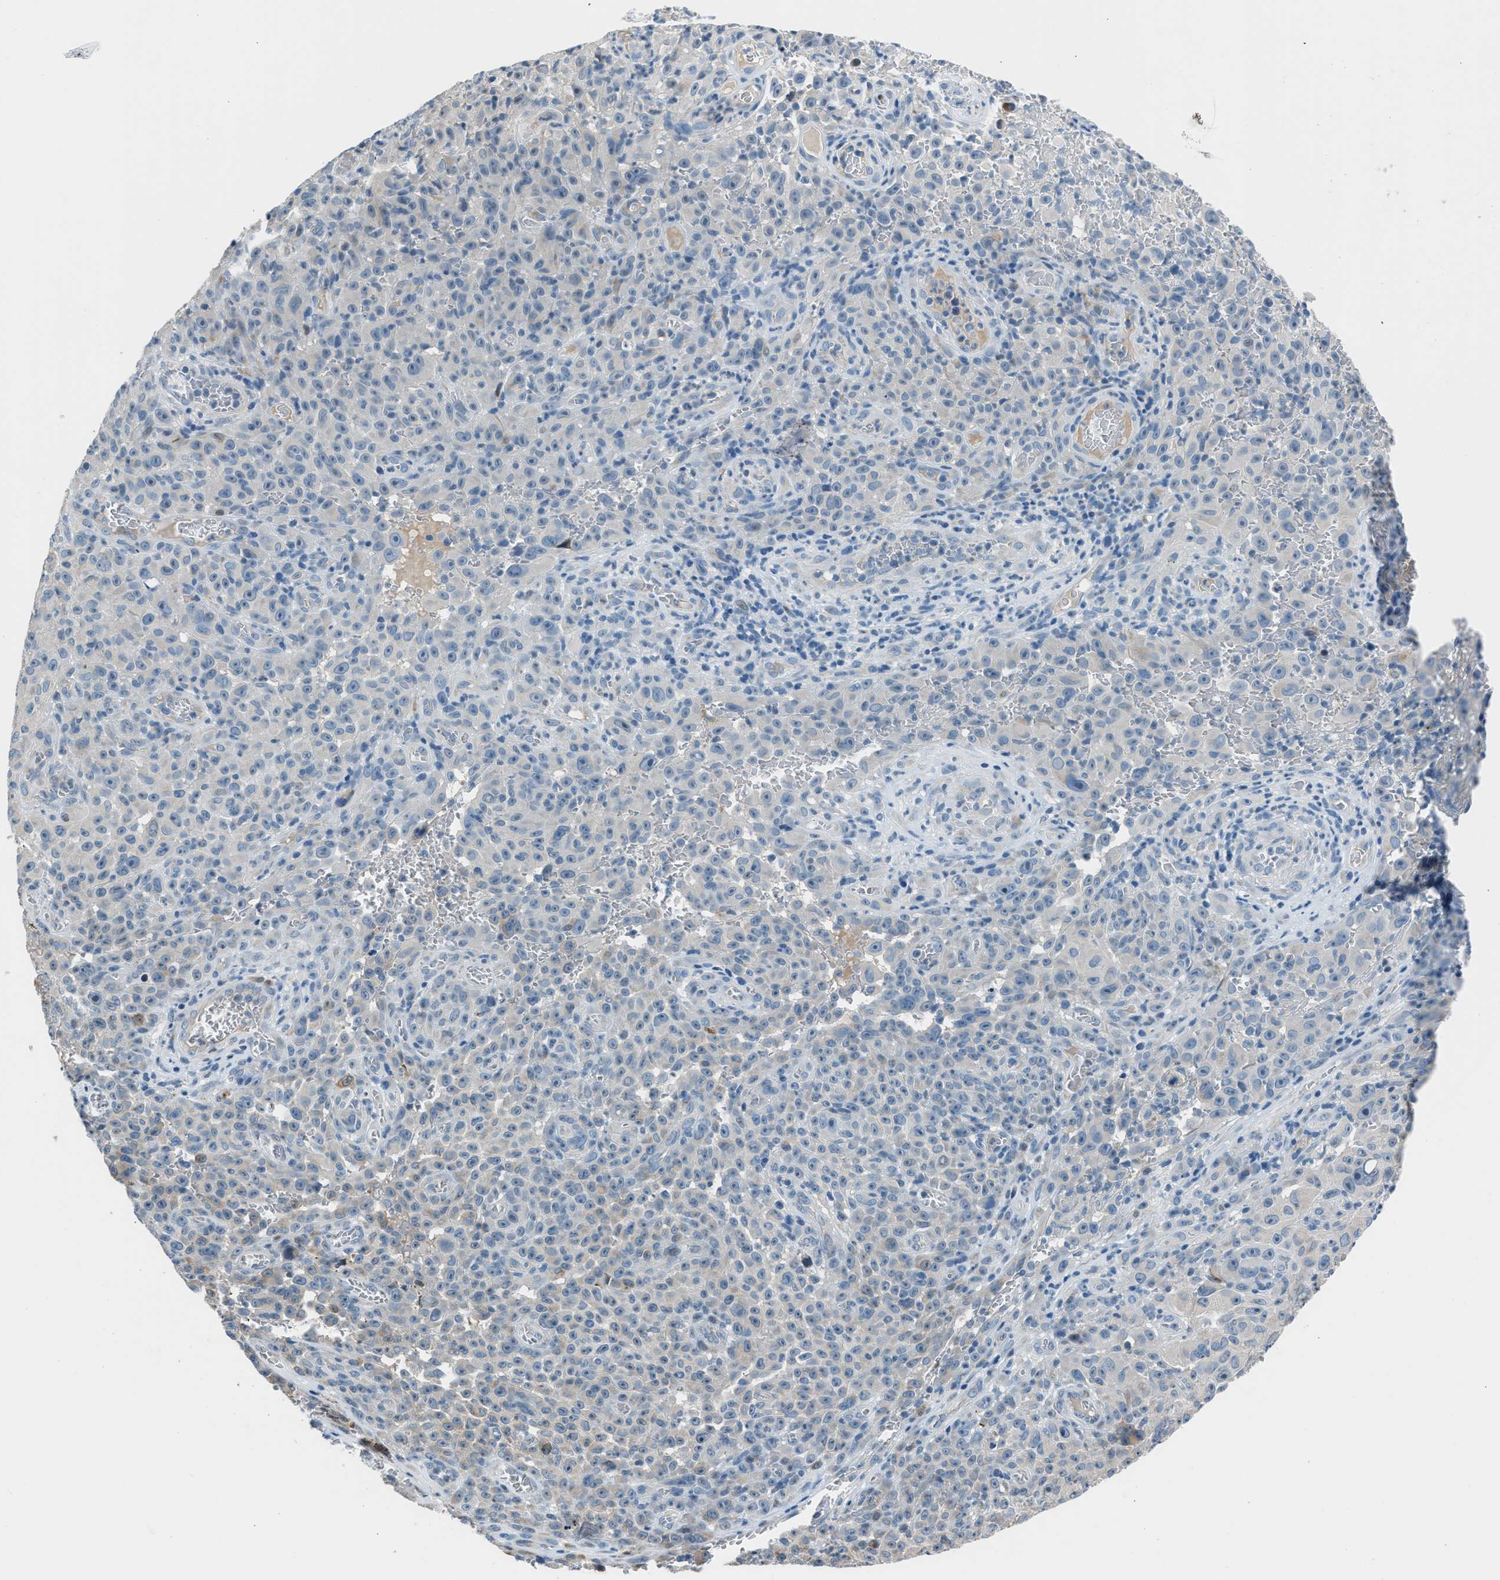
{"staining": {"intensity": "negative", "quantity": "none", "location": "none"}, "tissue": "melanoma", "cell_type": "Tumor cells", "image_type": "cancer", "snomed": [{"axis": "morphology", "description": "Malignant melanoma, NOS"}, {"axis": "topography", "description": "Skin"}], "caption": "This is a image of immunohistochemistry staining of malignant melanoma, which shows no expression in tumor cells.", "gene": "RNF41", "patient": {"sex": "female", "age": 82}}